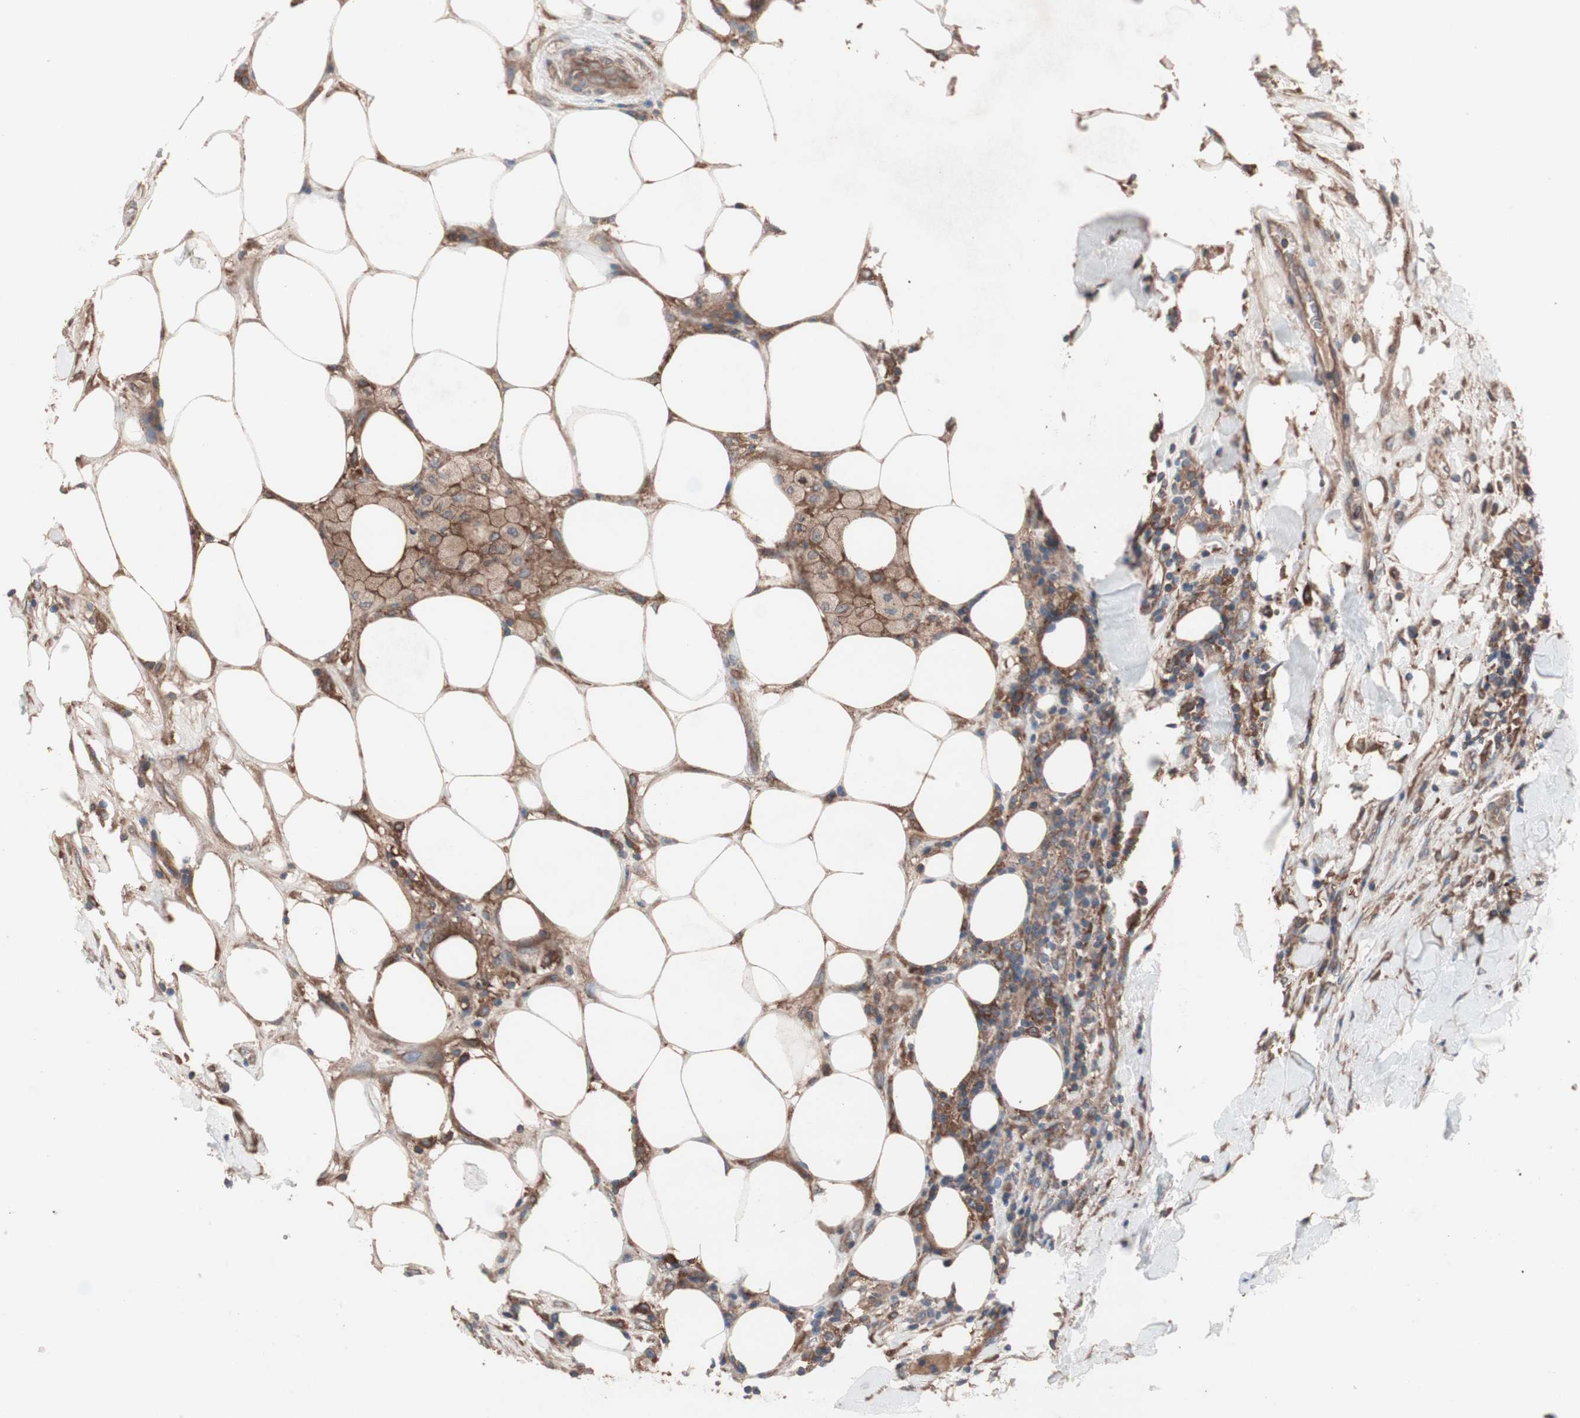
{"staining": {"intensity": "moderate", "quantity": ">75%", "location": "cytoplasmic/membranous"}, "tissue": "breast cancer", "cell_type": "Tumor cells", "image_type": "cancer", "snomed": [{"axis": "morphology", "description": "Duct carcinoma"}, {"axis": "topography", "description": "Breast"}], "caption": "A photomicrograph of human breast invasive ductal carcinoma stained for a protein shows moderate cytoplasmic/membranous brown staining in tumor cells. (IHC, brightfield microscopy, high magnification).", "gene": "ATG7", "patient": {"sex": "female", "age": 37}}